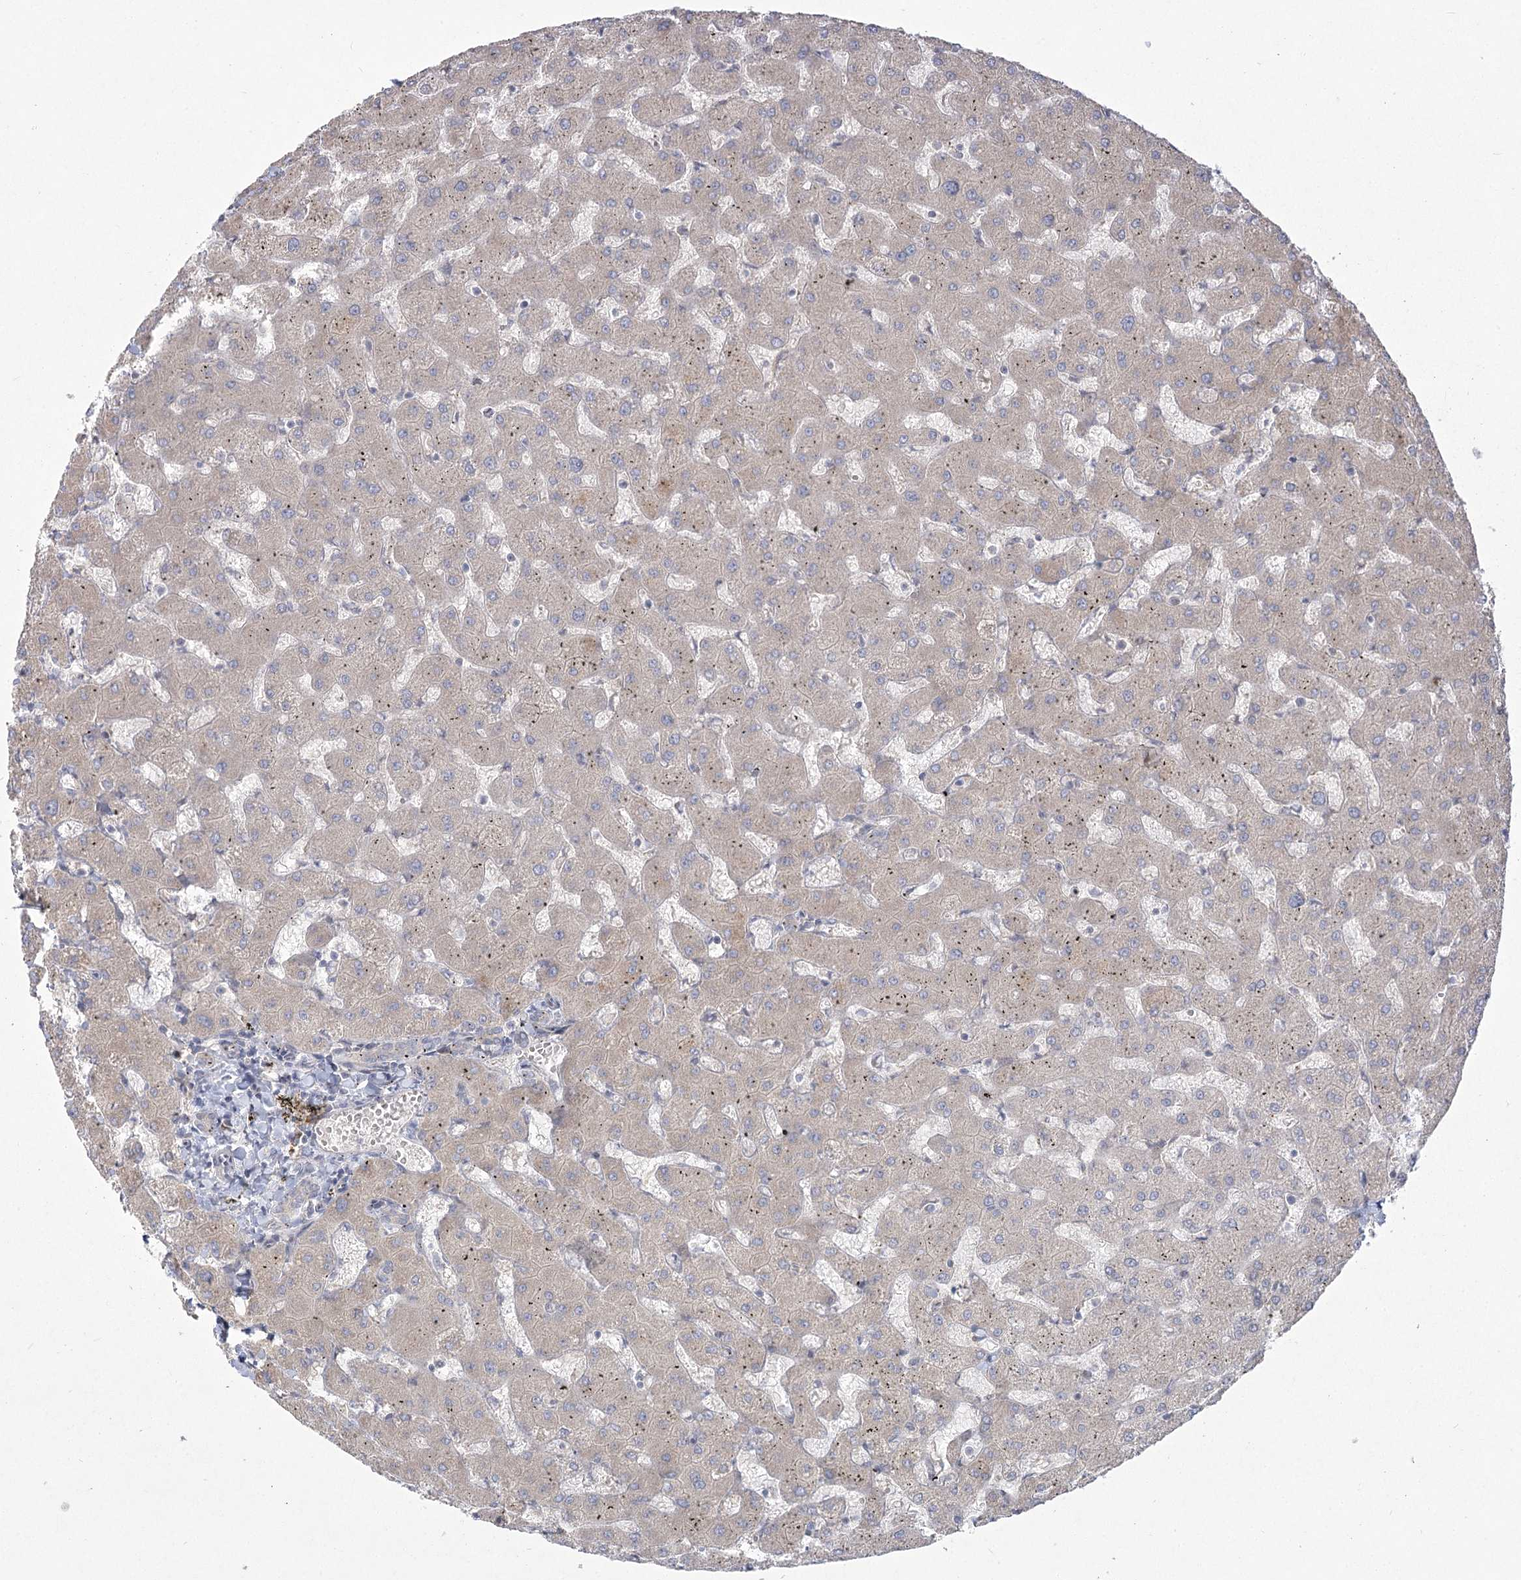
{"staining": {"intensity": "negative", "quantity": "none", "location": "none"}, "tissue": "liver", "cell_type": "Cholangiocytes", "image_type": "normal", "snomed": [{"axis": "morphology", "description": "Normal tissue, NOS"}, {"axis": "topography", "description": "Liver"}], "caption": "A high-resolution photomicrograph shows IHC staining of unremarkable liver, which demonstrates no significant staining in cholangiocytes. (Brightfield microscopy of DAB (3,3'-diaminobenzidine) IHC at high magnification).", "gene": "CAMTA1", "patient": {"sex": "female", "age": 63}}